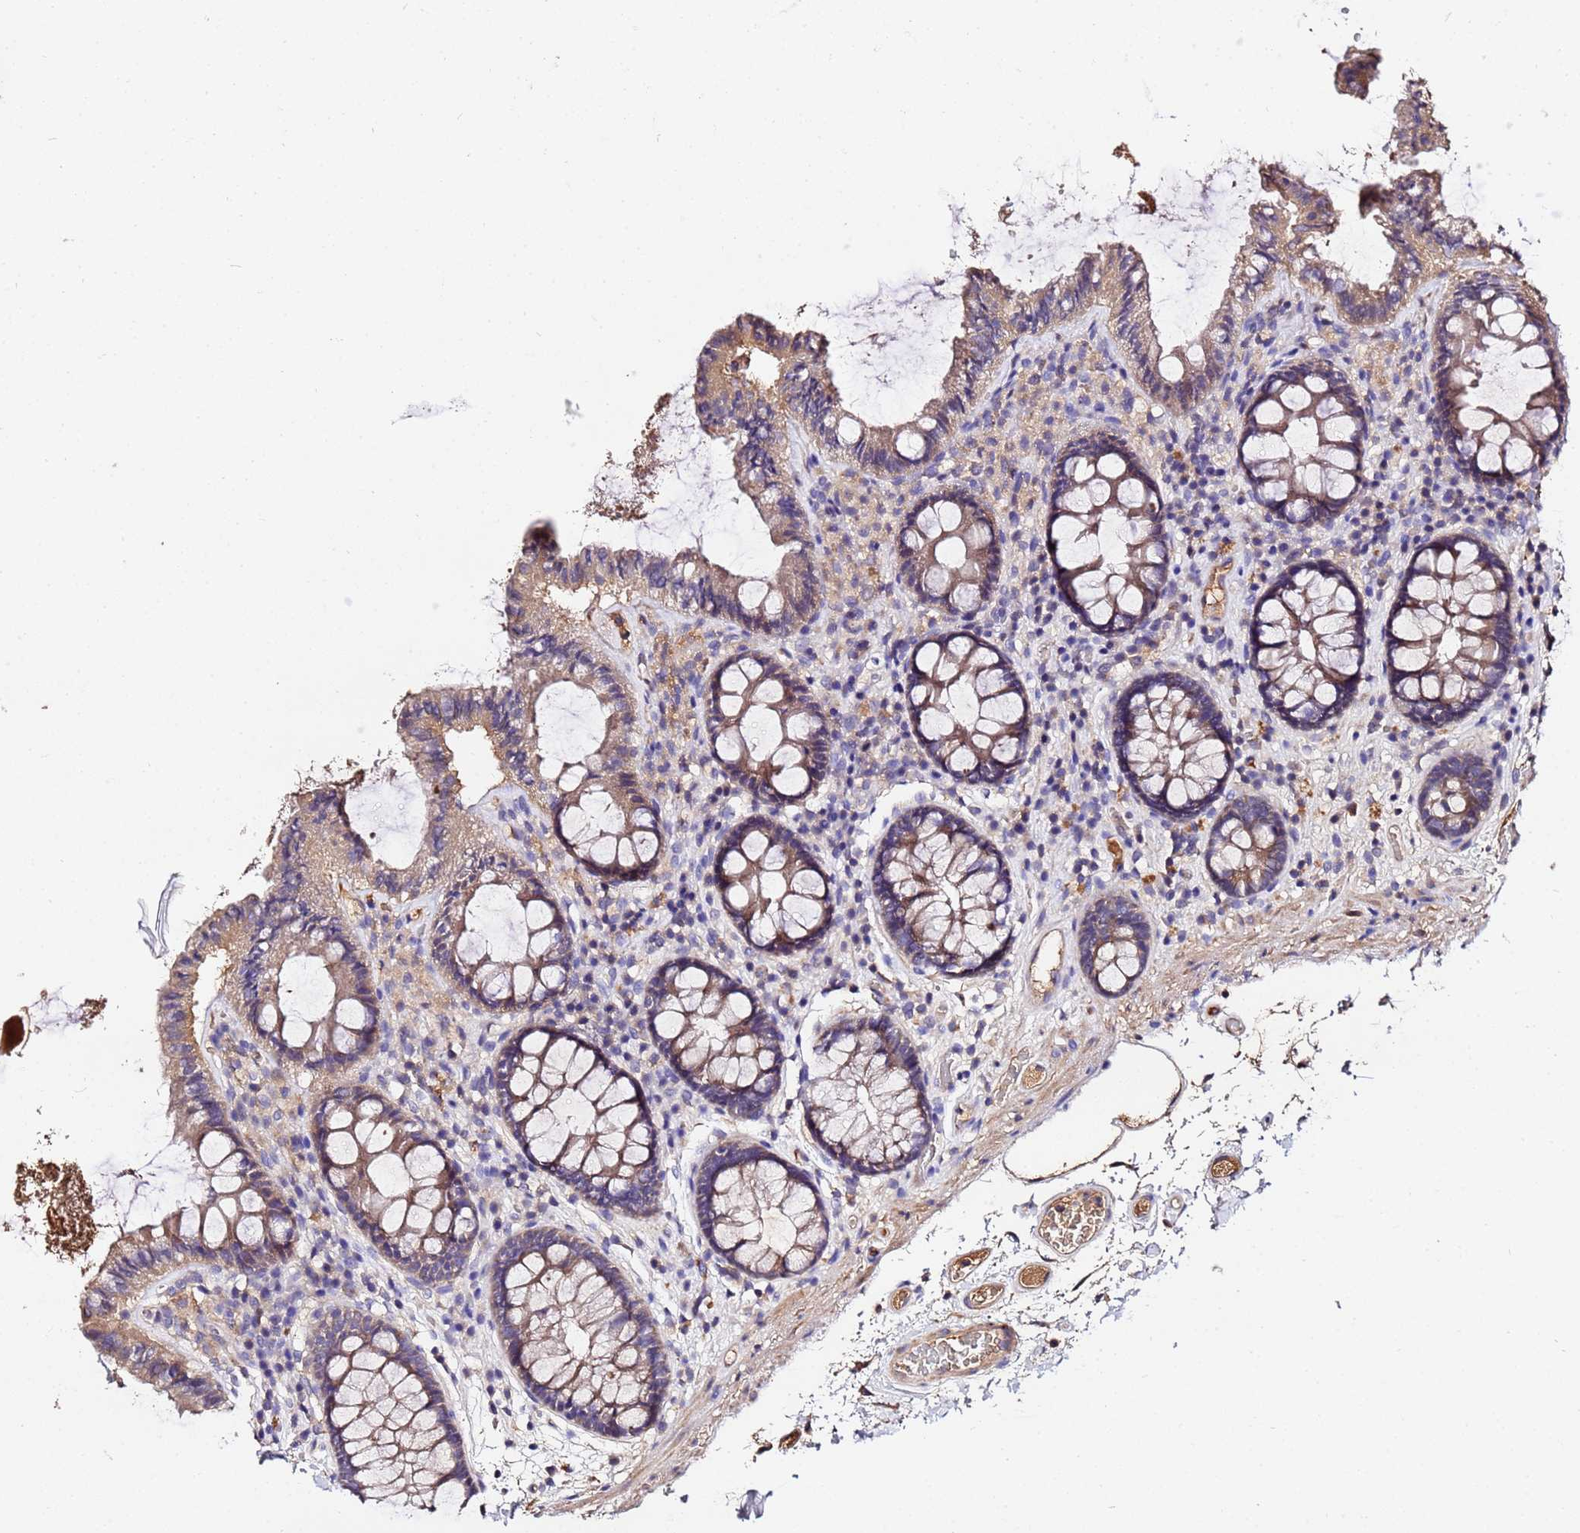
{"staining": {"intensity": "weak", "quantity": ">75%", "location": "cytoplasmic/membranous"}, "tissue": "colon", "cell_type": "Endothelial cells", "image_type": "normal", "snomed": [{"axis": "morphology", "description": "Normal tissue, NOS"}, {"axis": "topography", "description": "Colon"}], "caption": "DAB immunohistochemical staining of benign human colon demonstrates weak cytoplasmic/membranous protein expression in about >75% of endothelial cells. The protein is shown in brown color, while the nuclei are stained blue.", "gene": "MTERF1", "patient": {"sex": "male", "age": 84}}